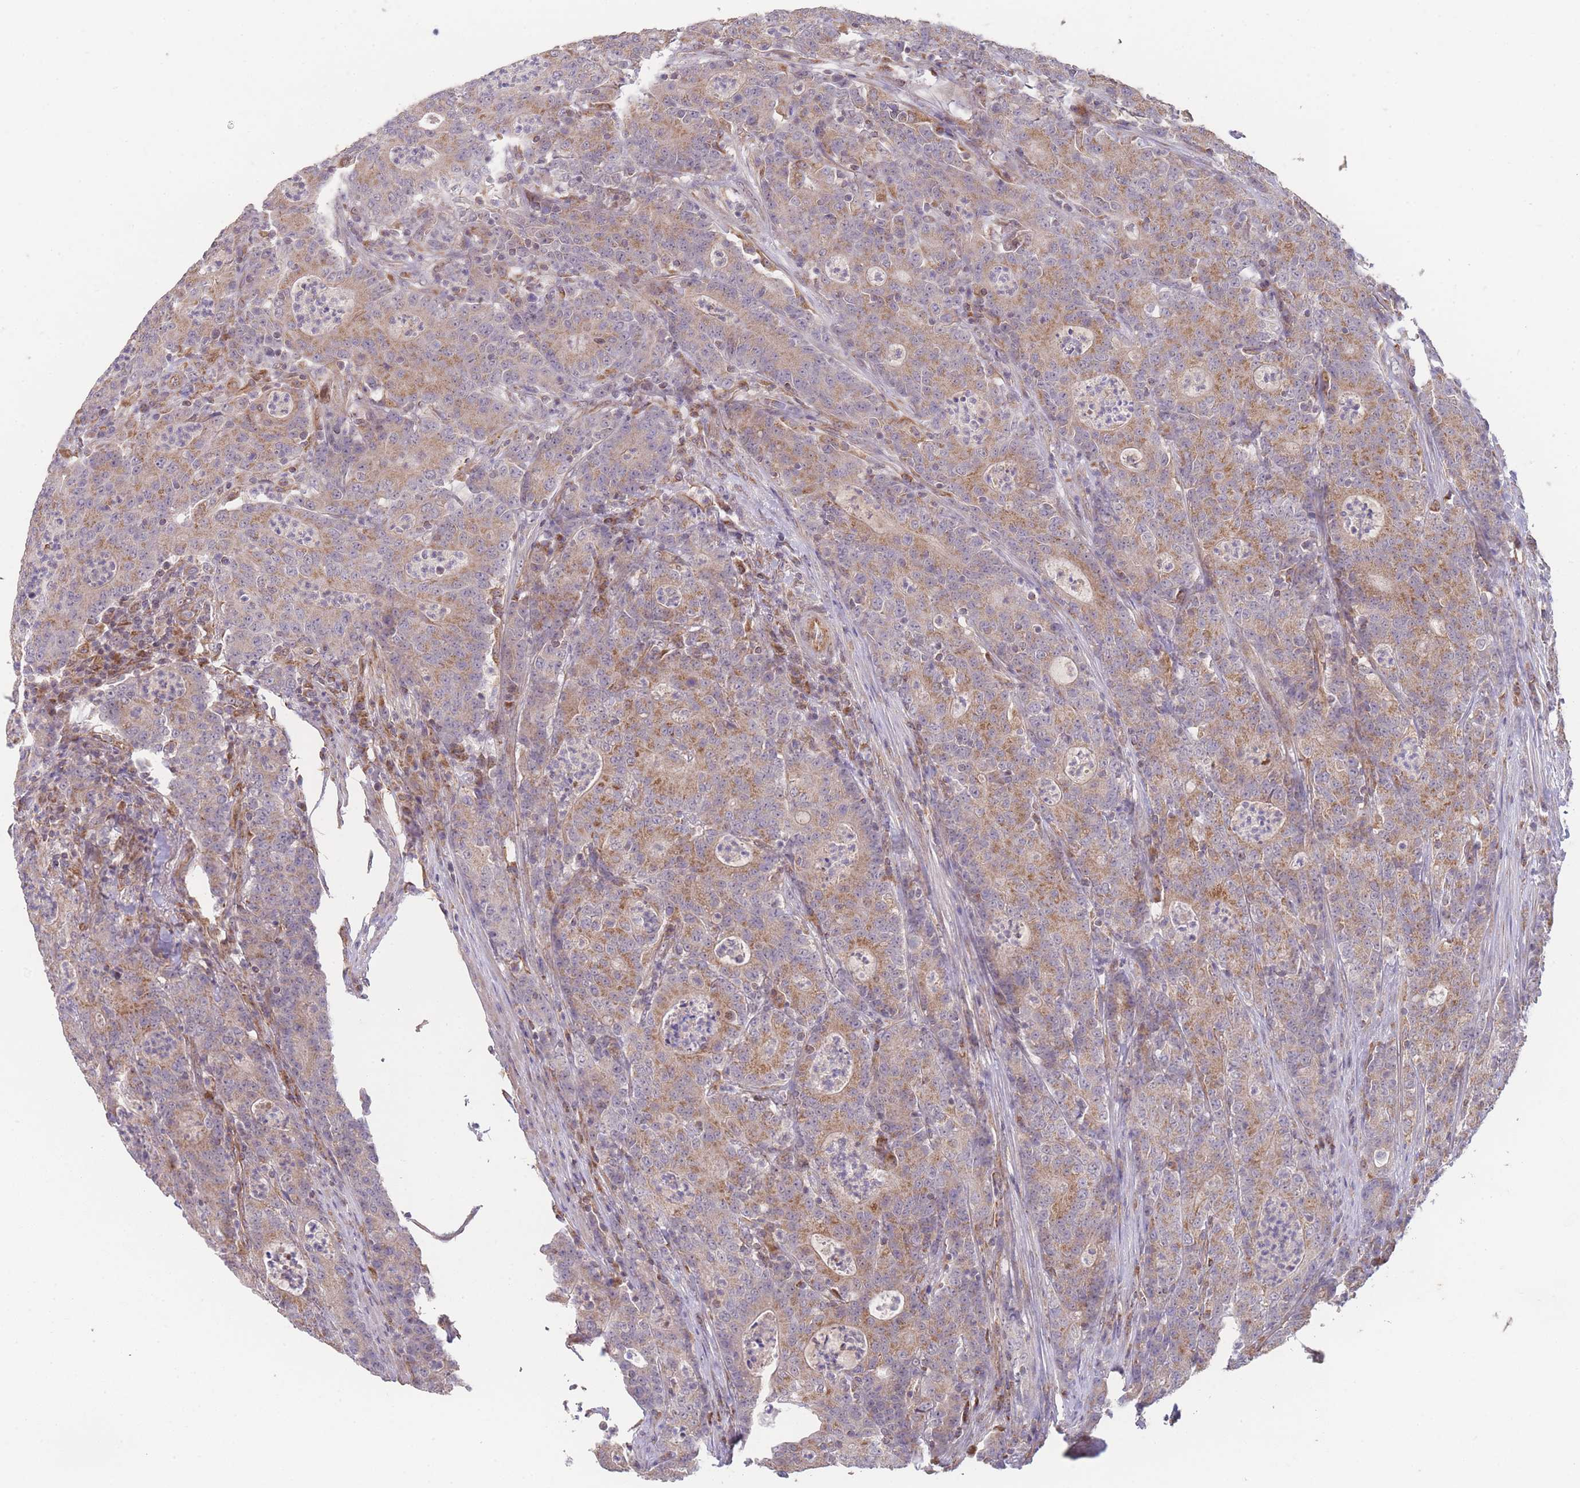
{"staining": {"intensity": "moderate", "quantity": ">75%", "location": "cytoplasmic/membranous"}, "tissue": "colorectal cancer", "cell_type": "Tumor cells", "image_type": "cancer", "snomed": [{"axis": "morphology", "description": "Adenocarcinoma, NOS"}, {"axis": "topography", "description": "Colon"}], "caption": "A medium amount of moderate cytoplasmic/membranous staining is appreciated in approximately >75% of tumor cells in colorectal cancer (adenocarcinoma) tissue.", "gene": "PXMP4", "patient": {"sex": "male", "age": 83}}